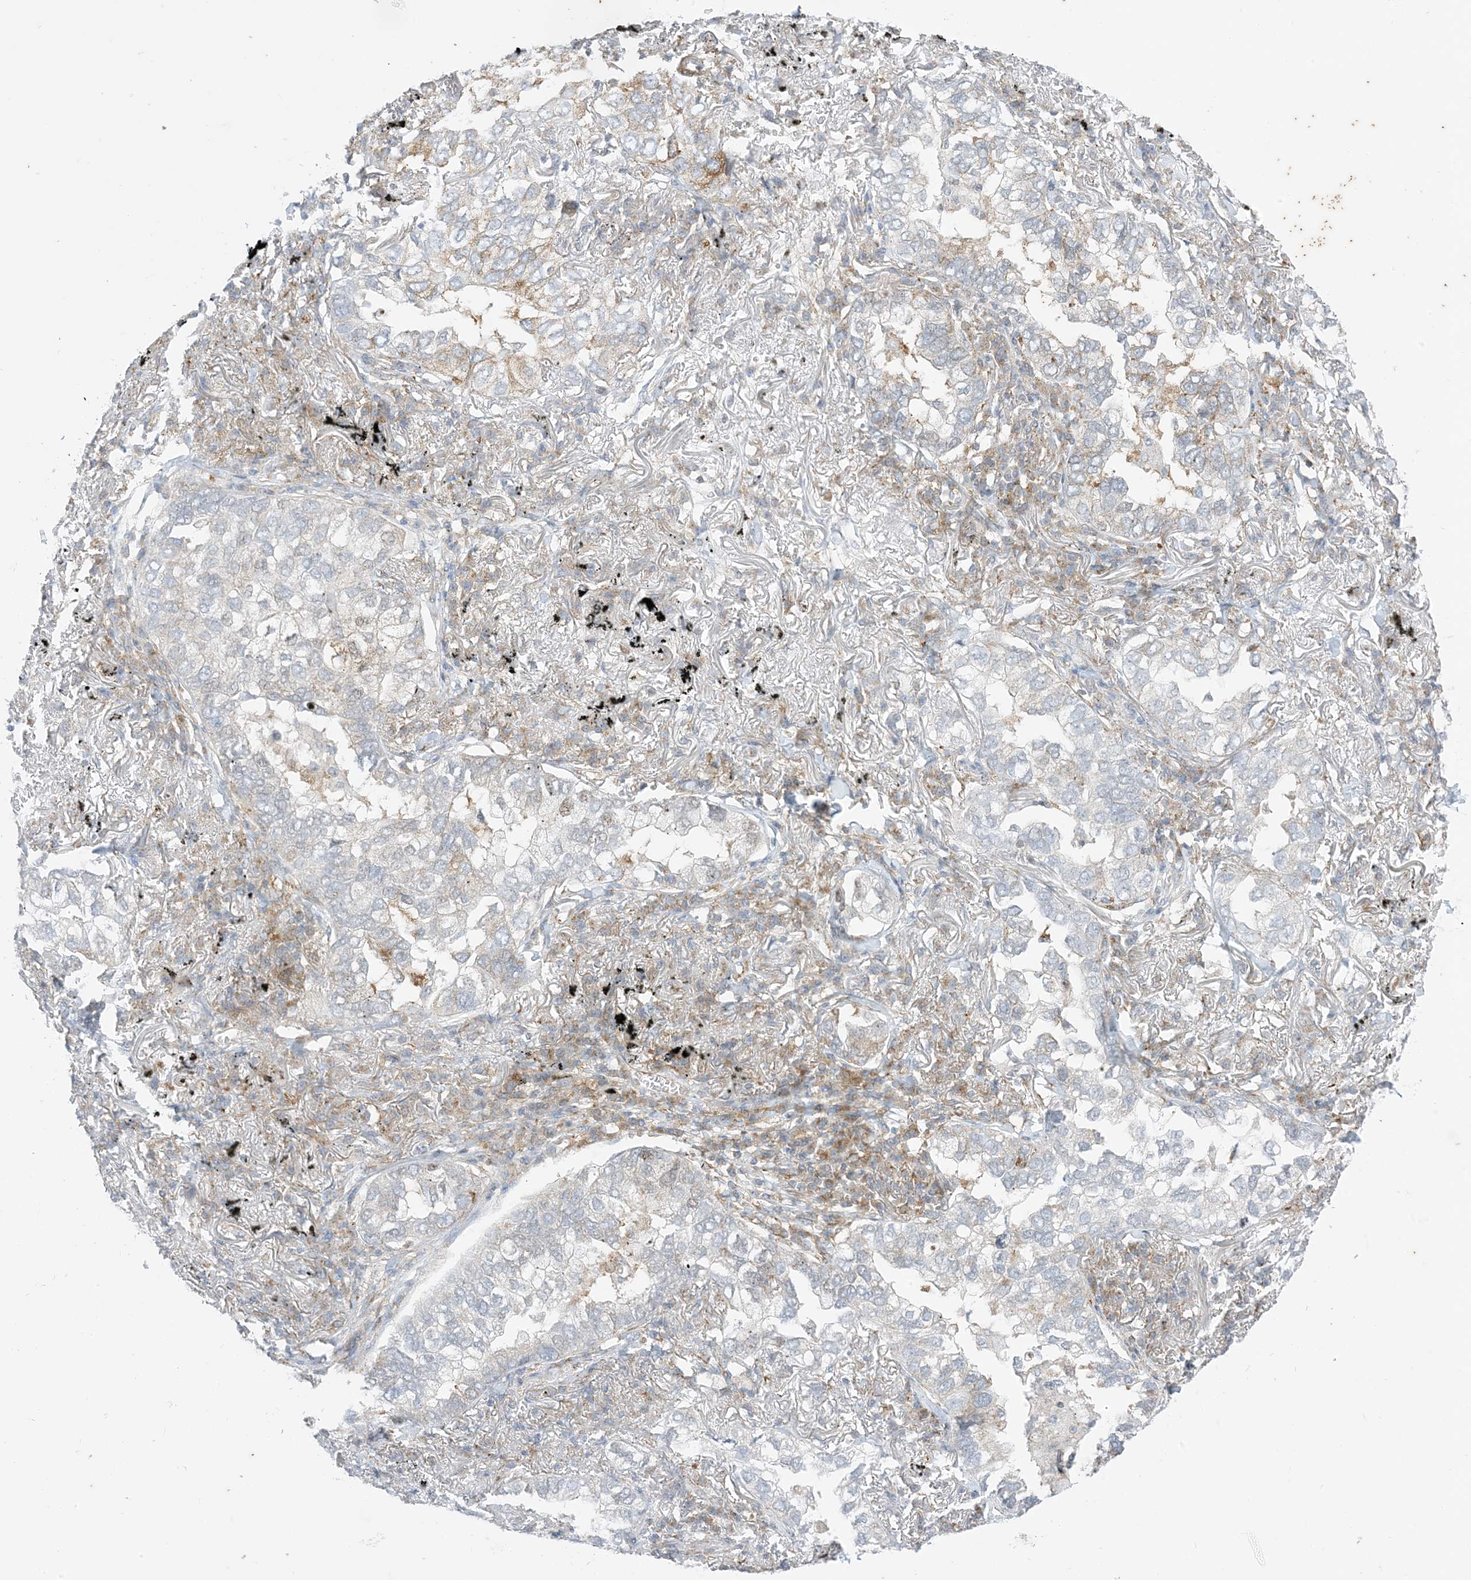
{"staining": {"intensity": "weak", "quantity": "<25%", "location": "cytoplasmic/membranous"}, "tissue": "lung cancer", "cell_type": "Tumor cells", "image_type": "cancer", "snomed": [{"axis": "morphology", "description": "Adenocarcinoma, NOS"}, {"axis": "topography", "description": "Lung"}], "caption": "High power microscopy histopathology image of an IHC image of lung adenocarcinoma, revealing no significant expression in tumor cells.", "gene": "RAC1", "patient": {"sex": "male", "age": 65}}